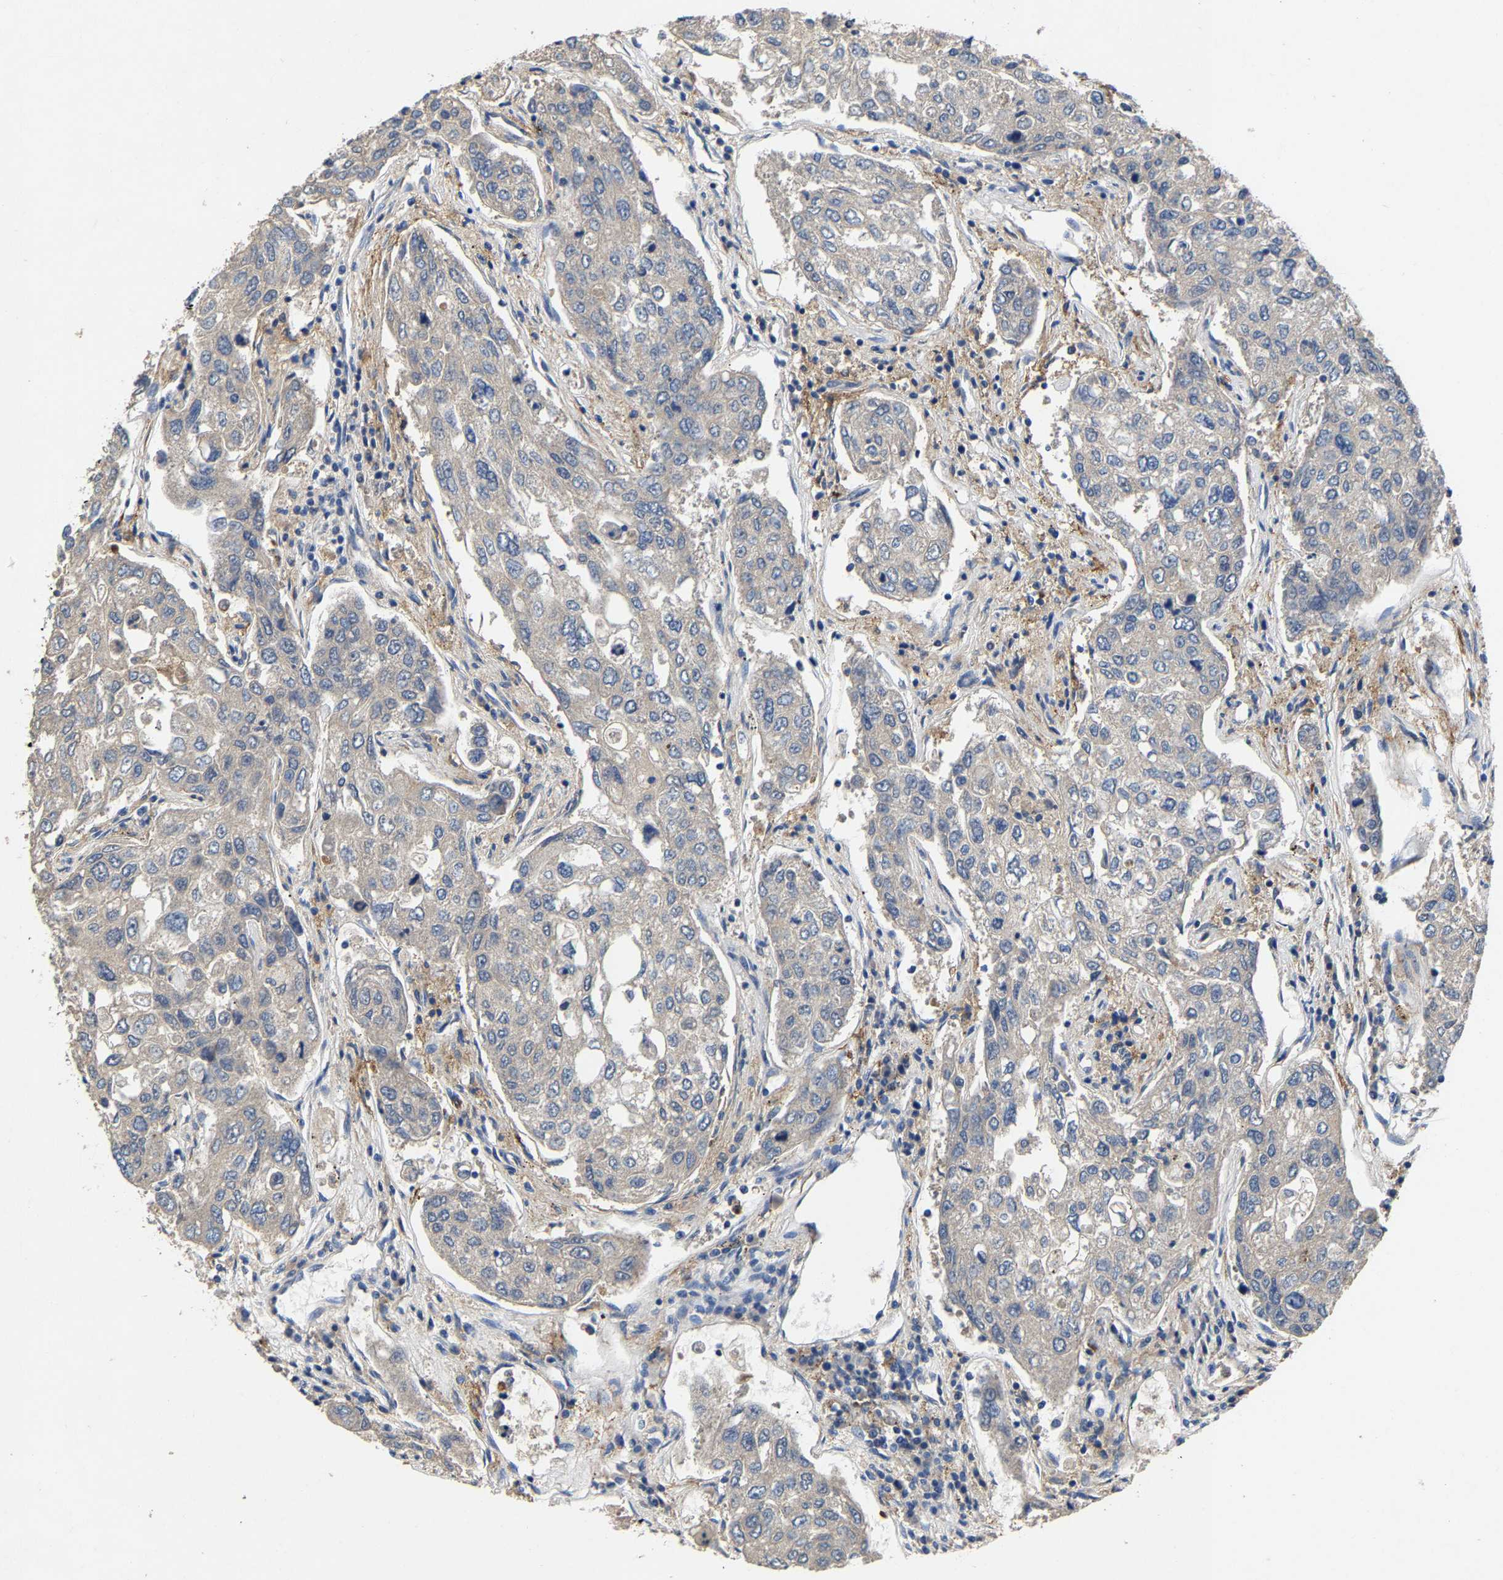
{"staining": {"intensity": "negative", "quantity": "none", "location": "none"}, "tissue": "urothelial cancer", "cell_type": "Tumor cells", "image_type": "cancer", "snomed": [{"axis": "morphology", "description": "Urothelial carcinoma, High grade"}, {"axis": "topography", "description": "Lymph node"}, {"axis": "topography", "description": "Urinary bladder"}], "caption": "This is an immunohistochemistry (IHC) image of high-grade urothelial carcinoma. There is no staining in tumor cells.", "gene": "CCDC171", "patient": {"sex": "male", "age": 51}}